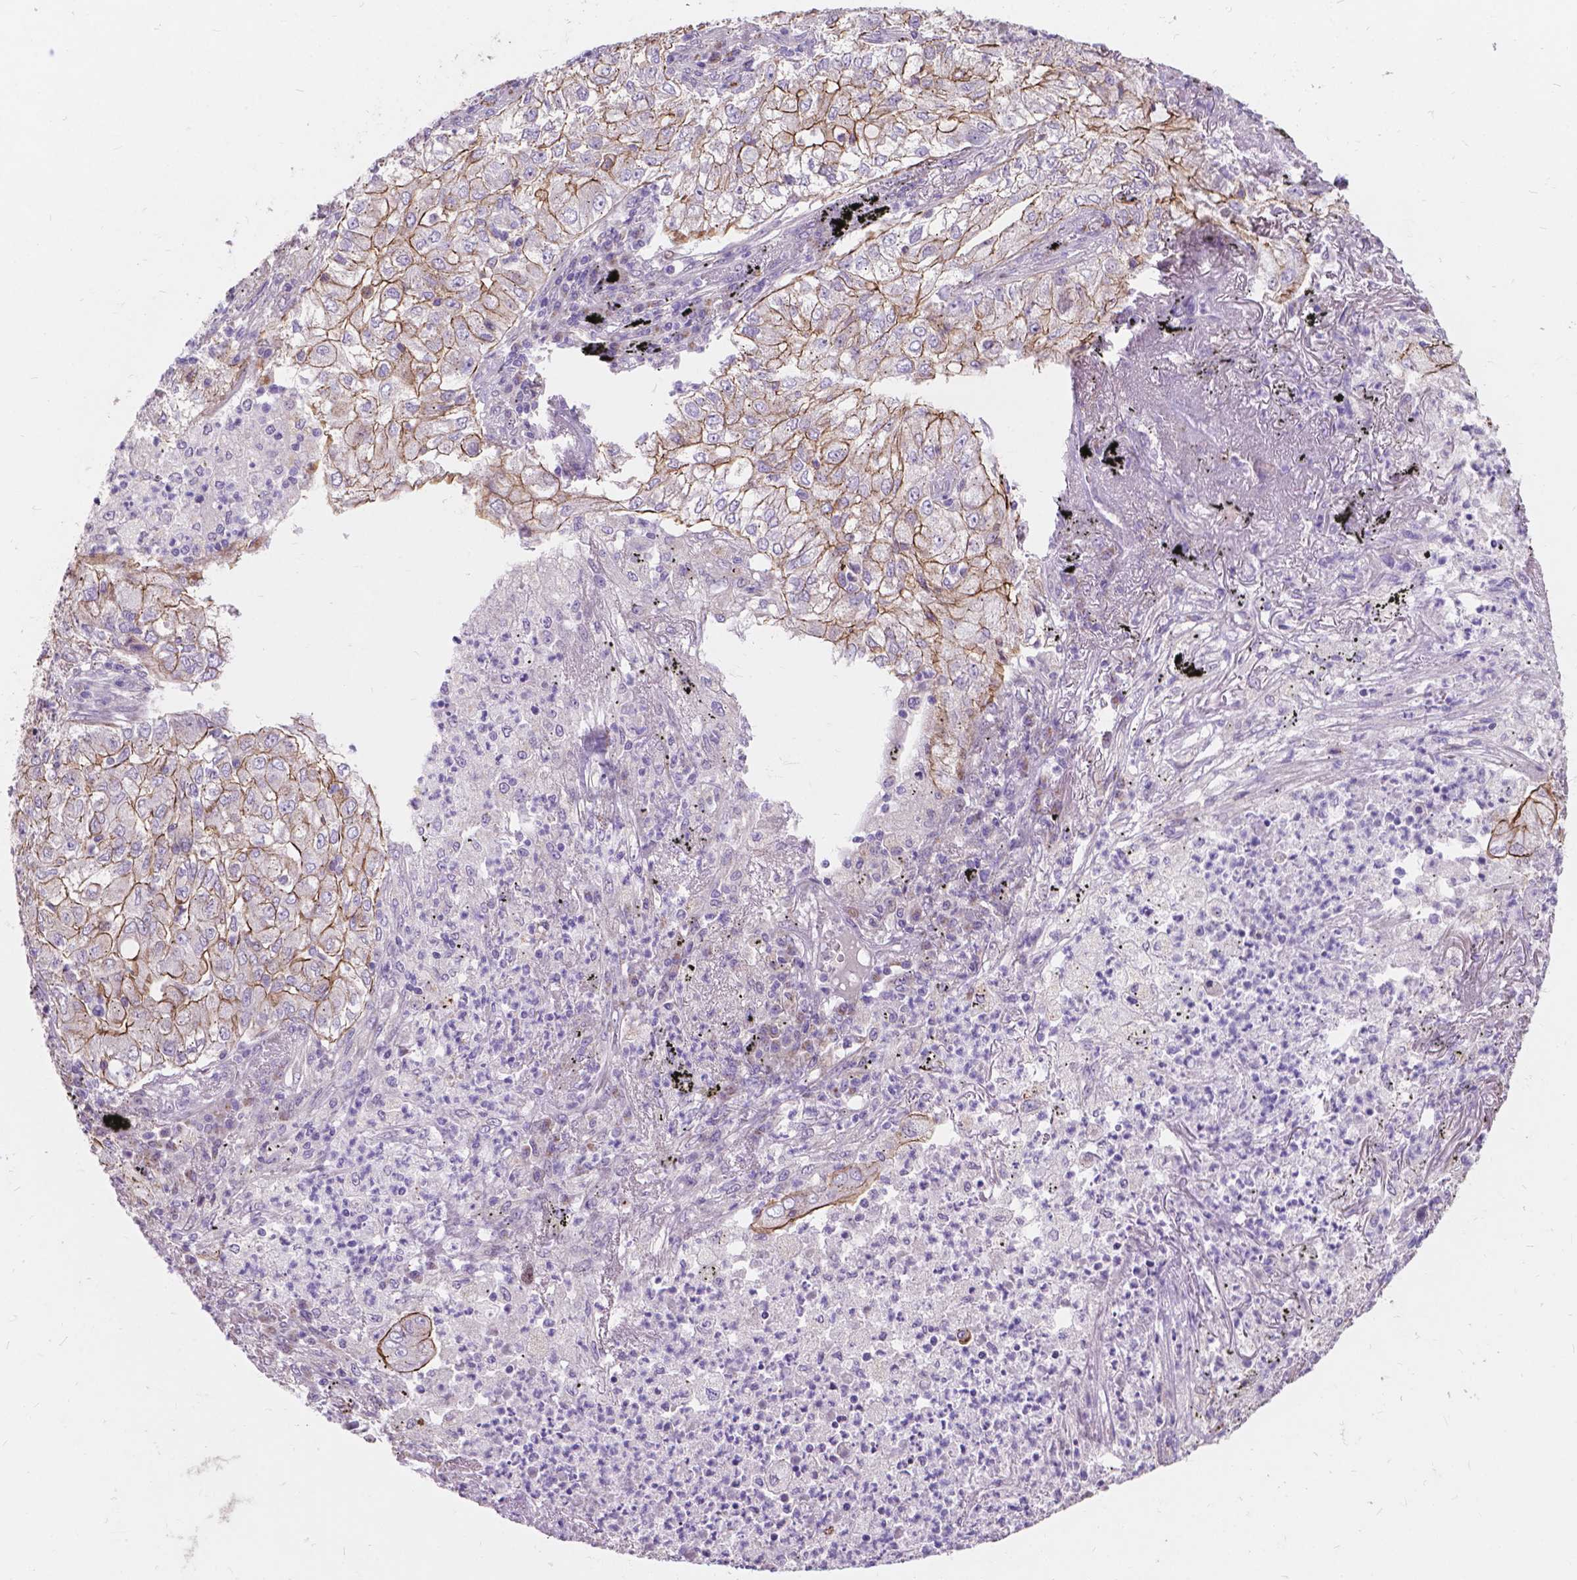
{"staining": {"intensity": "weak", "quantity": "<25%", "location": "cytoplasmic/membranous"}, "tissue": "lung cancer", "cell_type": "Tumor cells", "image_type": "cancer", "snomed": [{"axis": "morphology", "description": "Adenocarcinoma, NOS"}, {"axis": "topography", "description": "Lung"}], "caption": "Lung adenocarcinoma stained for a protein using immunohistochemistry (IHC) demonstrates no staining tumor cells.", "gene": "MYH14", "patient": {"sex": "female", "age": 73}}